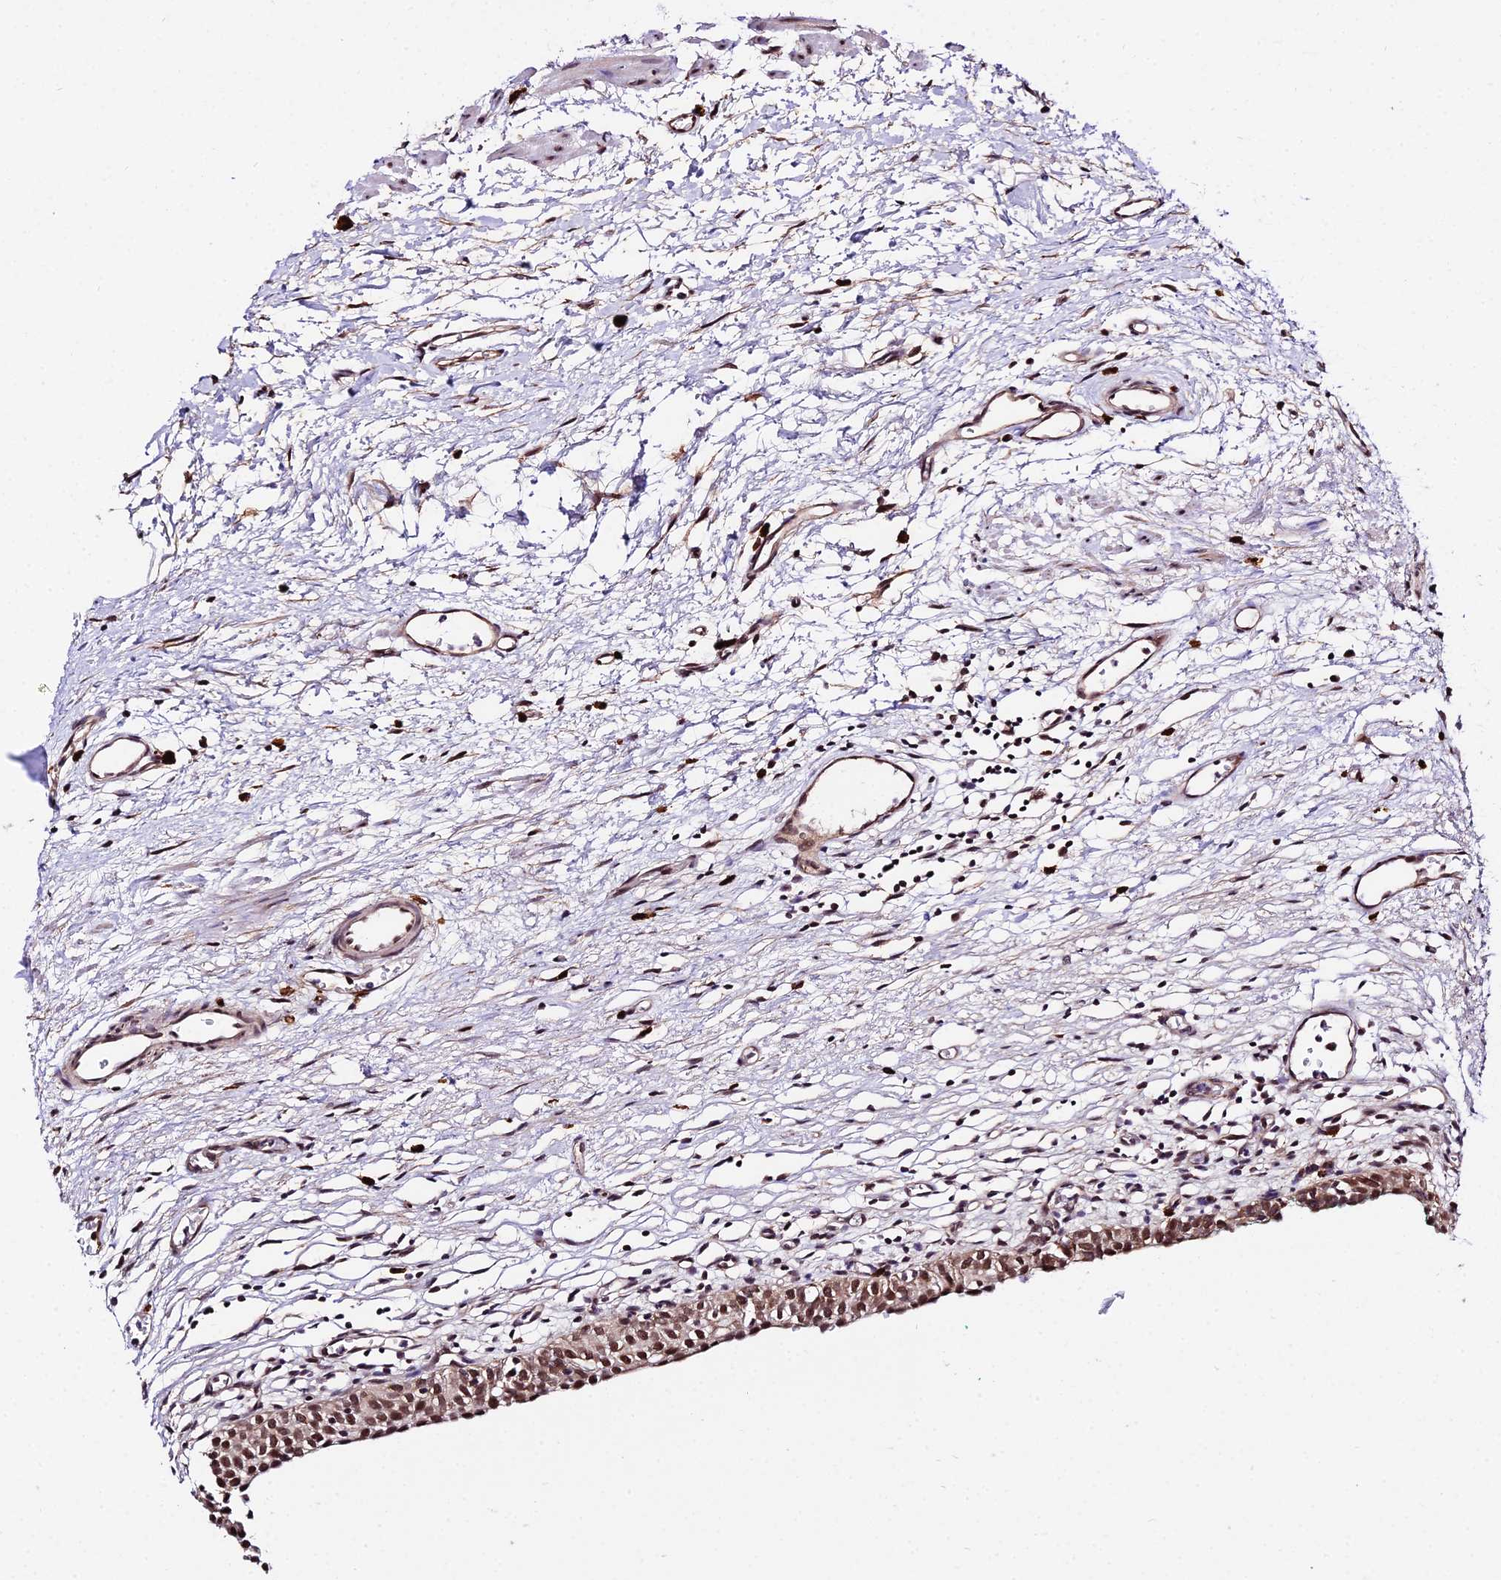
{"staining": {"intensity": "moderate", "quantity": ">75%", "location": "nuclear"}, "tissue": "urinary bladder", "cell_type": "Urothelial cells", "image_type": "normal", "snomed": [{"axis": "morphology", "description": "Normal tissue, NOS"}, {"axis": "morphology", "description": "Urothelial carcinoma, High grade"}, {"axis": "topography", "description": "Urinary bladder"}], "caption": "Urothelial cells demonstrate medium levels of moderate nuclear positivity in approximately >75% of cells in unremarkable urinary bladder.", "gene": "POLR2I", "patient": {"sex": "female", "age": 60}}